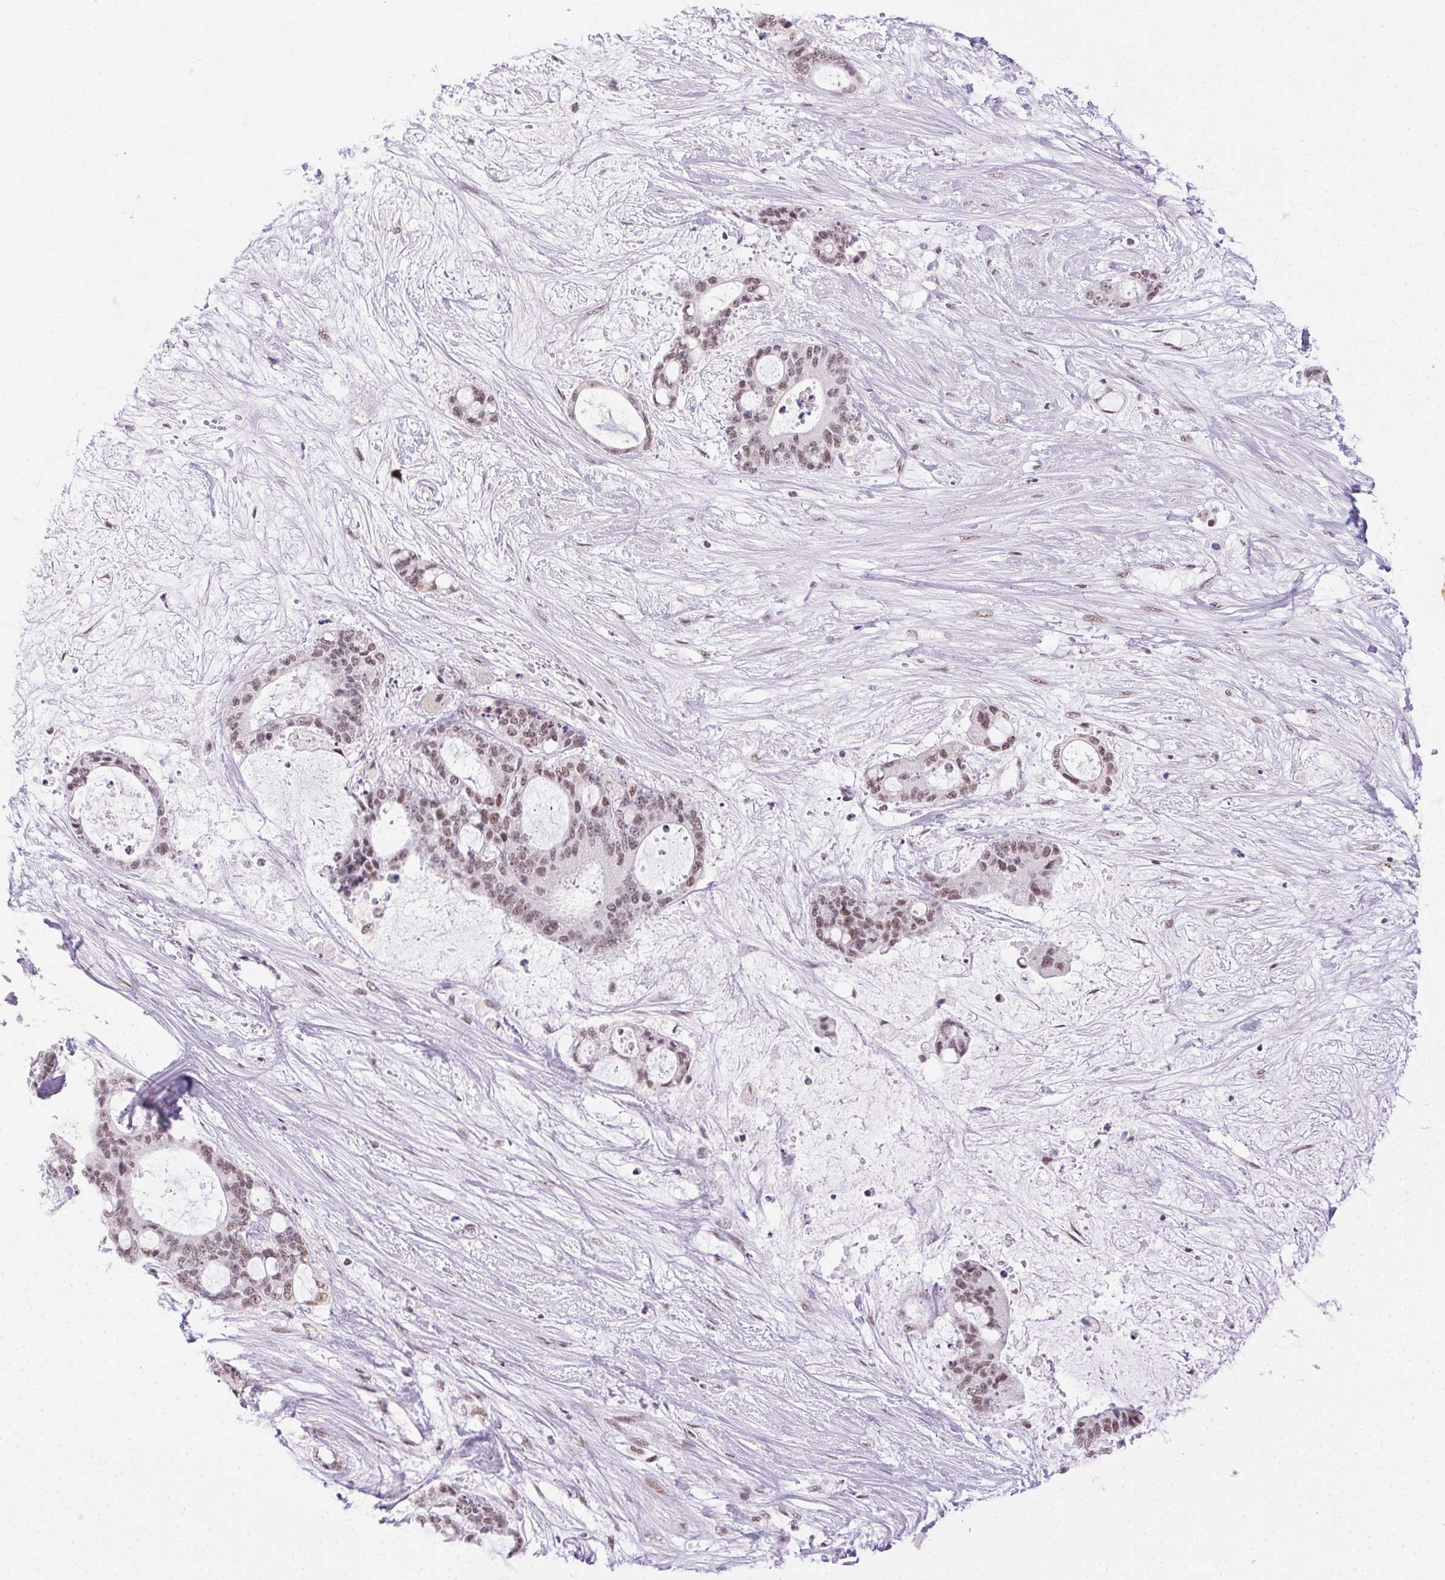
{"staining": {"intensity": "moderate", "quantity": ">75%", "location": "nuclear"}, "tissue": "liver cancer", "cell_type": "Tumor cells", "image_type": "cancer", "snomed": [{"axis": "morphology", "description": "Normal tissue, NOS"}, {"axis": "morphology", "description": "Cholangiocarcinoma"}, {"axis": "topography", "description": "Liver"}, {"axis": "topography", "description": "Peripheral nerve tissue"}], "caption": "DAB immunohistochemical staining of liver cancer (cholangiocarcinoma) reveals moderate nuclear protein staining in about >75% of tumor cells. (DAB (3,3'-diaminobenzidine) = brown stain, brightfield microscopy at high magnification).", "gene": "TRA2B", "patient": {"sex": "female", "age": 73}}